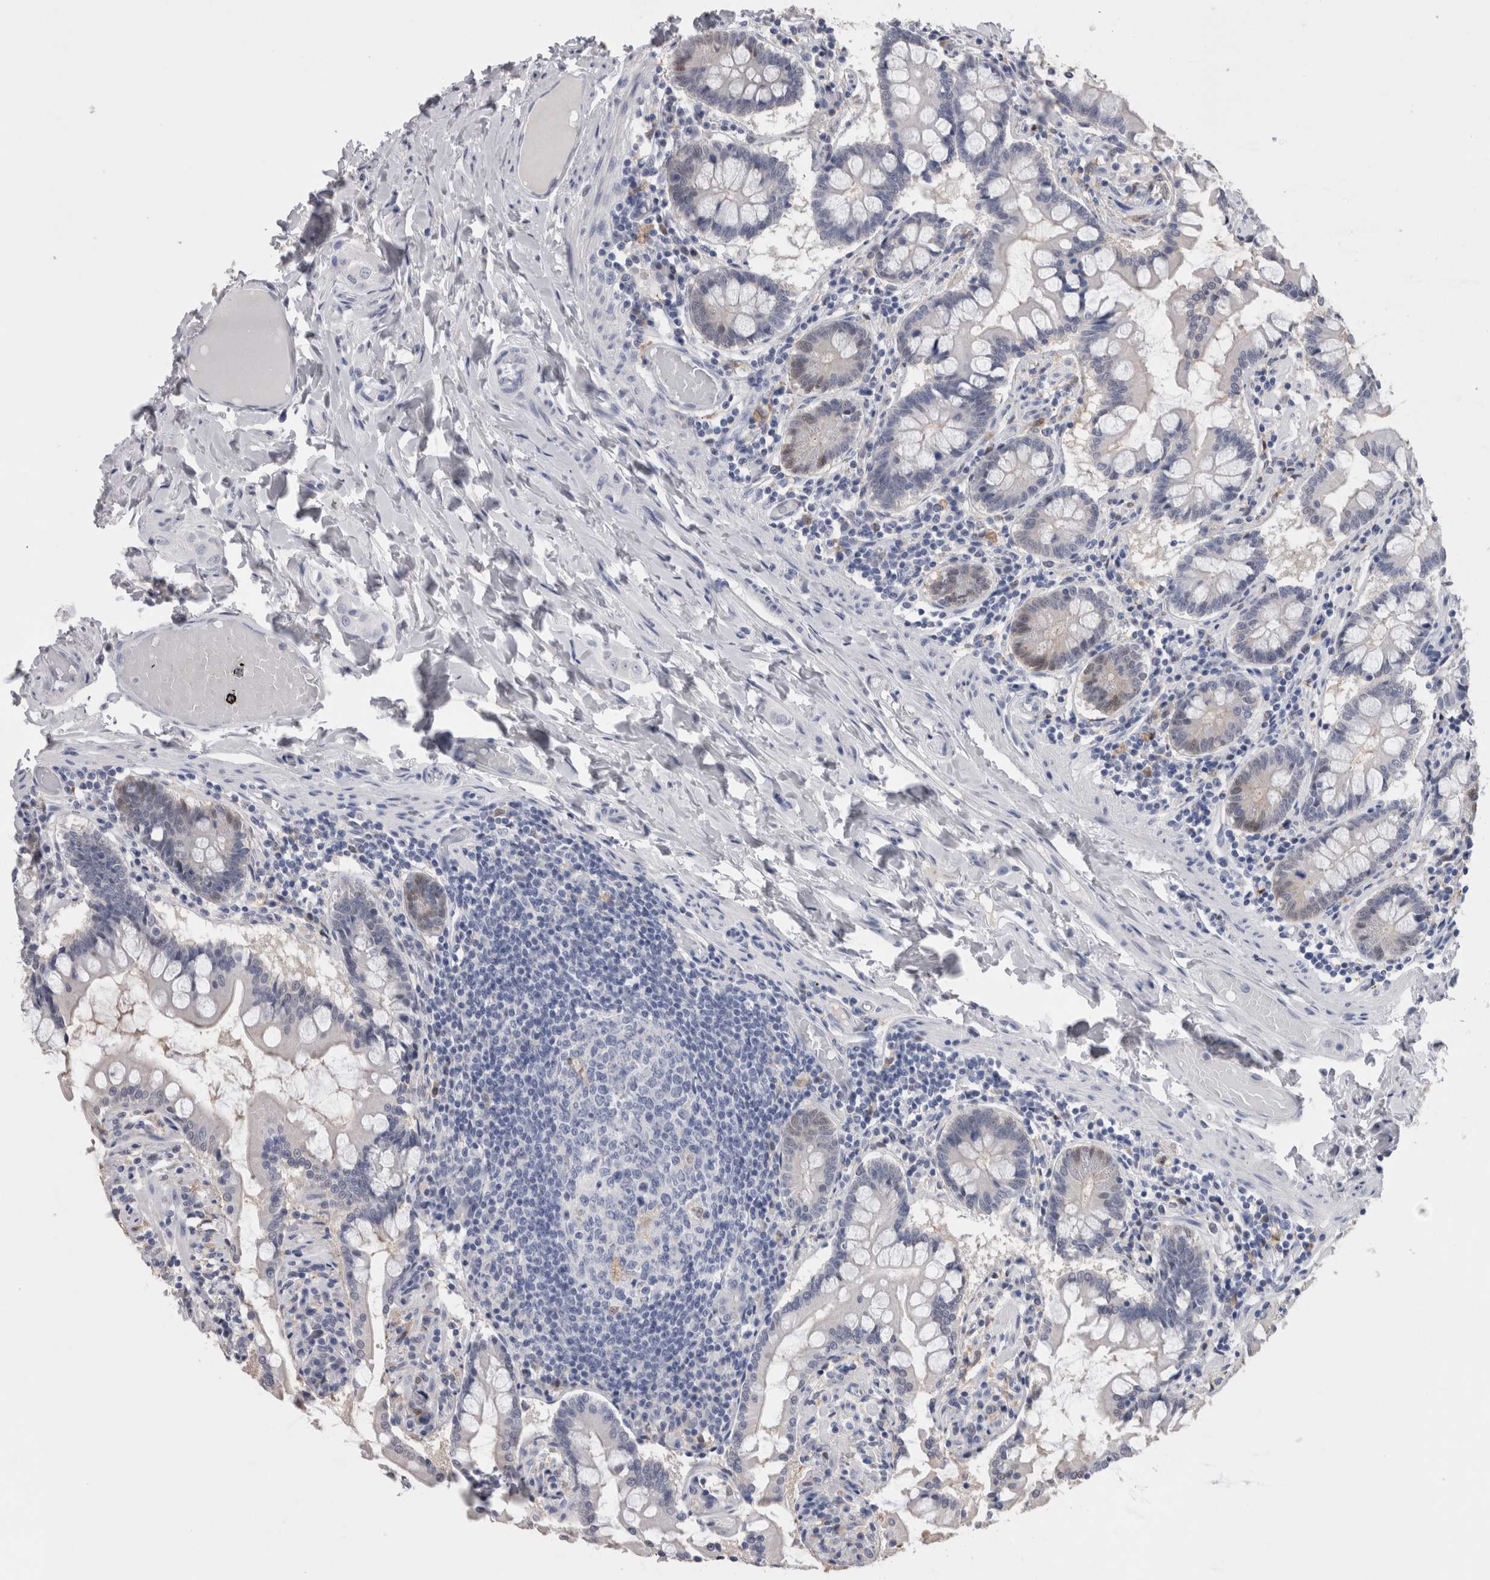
{"staining": {"intensity": "weak", "quantity": "<25%", "location": "nuclear"}, "tissue": "small intestine", "cell_type": "Glandular cells", "image_type": "normal", "snomed": [{"axis": "morphology", "description": "Normal tissue, NOS"}, {"axis": "topography", "description": "Small intestine"}], "caption": "This is a photomicrograph of IHC staining of unremarkable small intestine, which shows no positivity in glandular cells. (DAB immunohistochemistry with hematoxylin counter stain).", "gene": "CA8", "patient": {"sex": "male", "age": 41}}